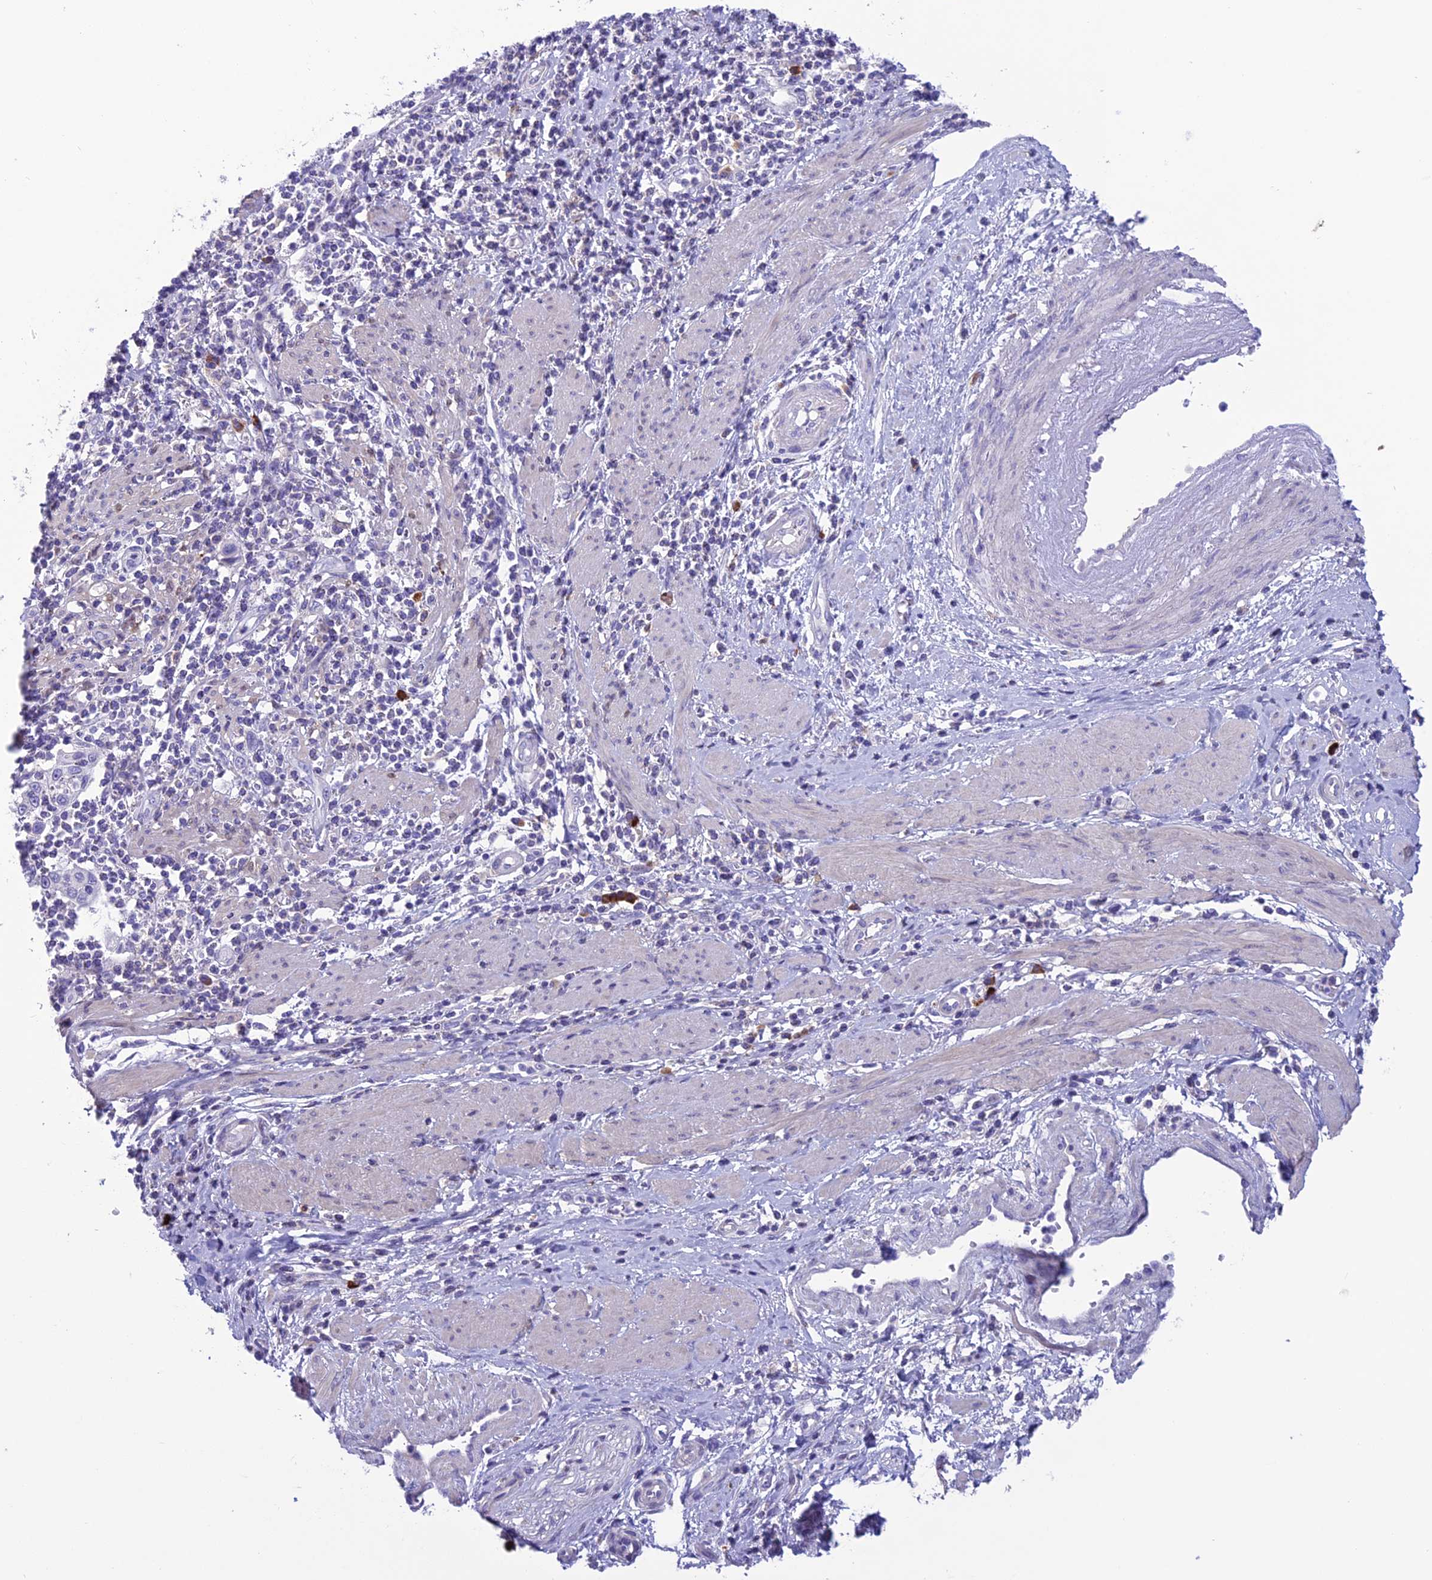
{"staining": {"intensity": "negative", "quantity": "none", "location": "none"}, "tissue": "cervical cancer", "cell_type": "Tumor cells", "image_type": "cancer", "snomed": [{"axis": "morphology", "description": "Squamous cell carcinoma, NOS"}, {"axis": "topography", "description": "Cervix"}], "caption": "Protein analysis of cervical cancer (squamous cell carcinoma) exhibits no significant positivity in tumor cells.", "gene": "CRB2", "patient": {"sex": "female", "age": 70}}